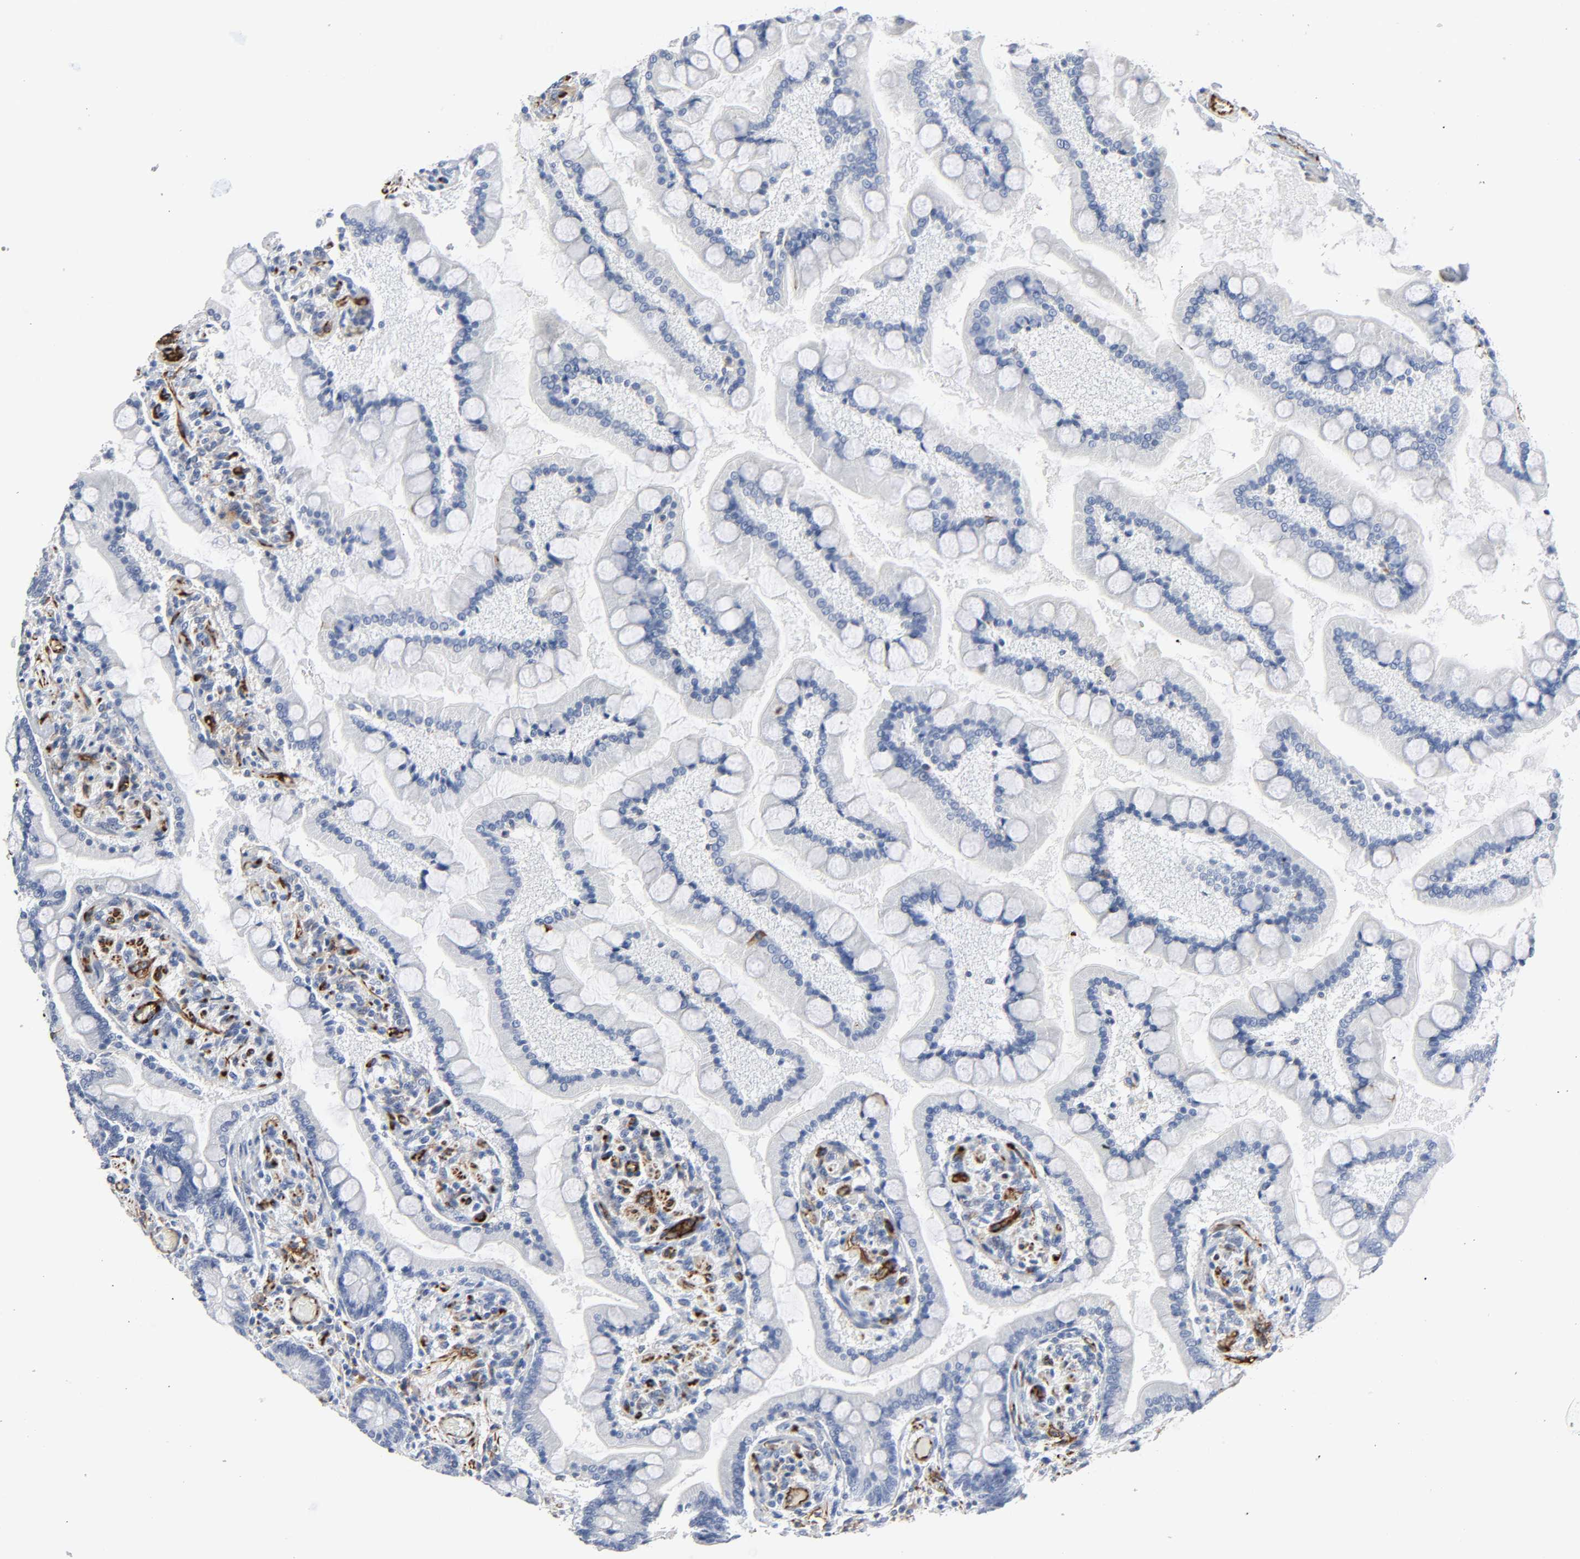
{"staining": {"intensity": "negative", "quantity": "none", "location": "none"}, "tissue": "small intestine", "cell_type": "Glandular cells", "image_type": "normal", "snomed": [{"axis": "morphology", "description": "Normal tissue, NOS"}, {"axis": "topography", "description": "Small intestine"}], "caption": "High magnification brightfield microscopy of unremarkable small intestine stained with DAB (3,3'-diaminobenzidine) (brown) and counterstained with hematoxylin (blue): glandular cells show no significant staining.", "gene": "PECAM1", "patient": {"sex": "male", "age": 41}}